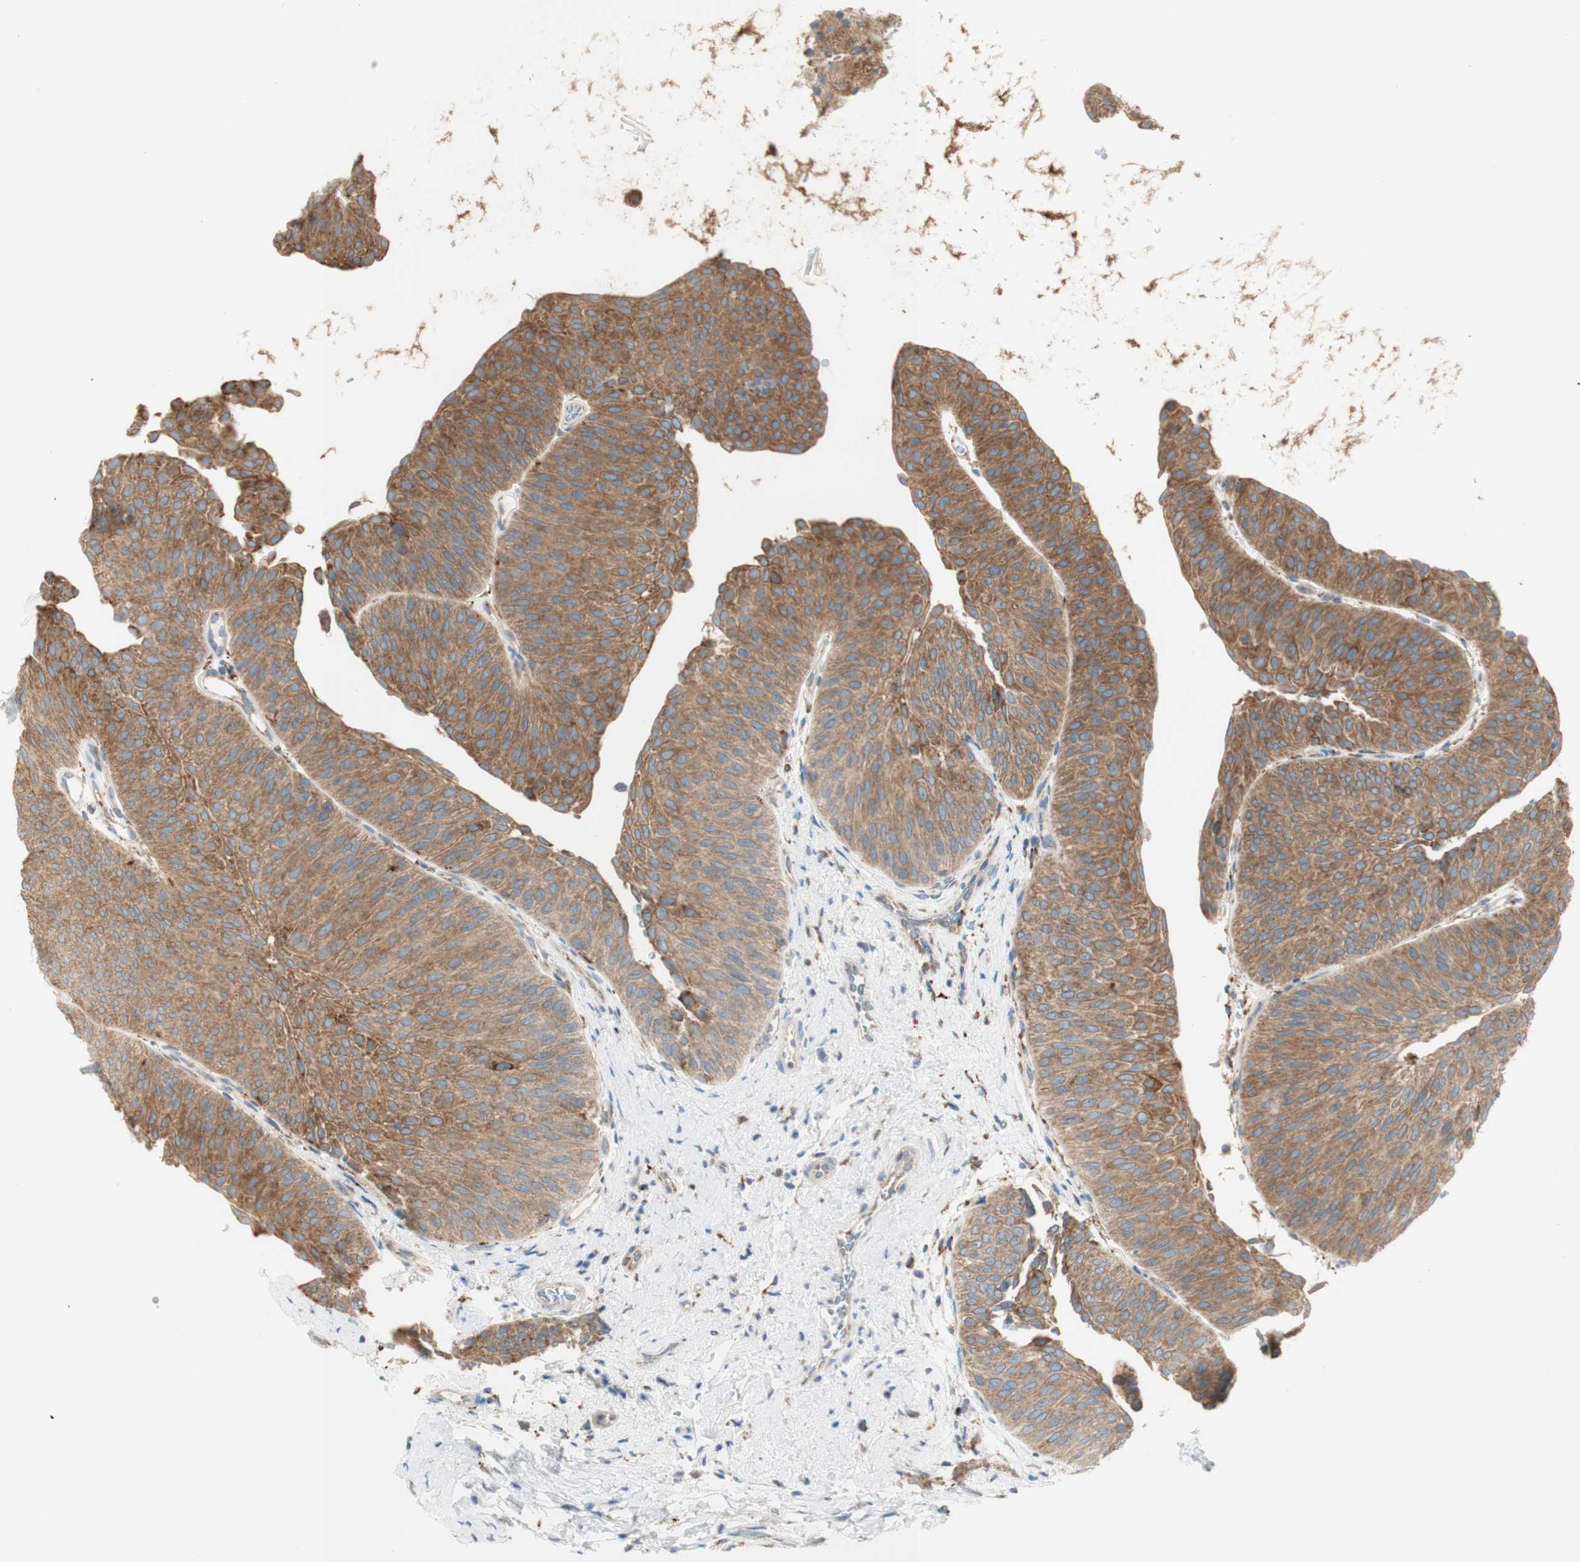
{"staining": {"intensity": "moderate", "quantity": ">75%", "location": "cytoplasmic/membranous"}, "tissue": "urothelial cancer", "cell_type": "Tumor cells", "image_type": "cancer", "snomed": [{"axis": "morphology", "description": "Urothelial carcinoma, Low grade"}, {"axis": "topography", "description": "Urinary bladder"}], "caption": "High-magnification brightfield microscopy of urothelial cancer stained with DAB (3,3'-diaminobenzidine) (brown) and counterstained with hematoxylin (blue). tumor cells exhibit moderate cytoplasmic/membranous positivity is present in about>75% of cells. The protein of interest is stained brown, and the nuclei are stained in blue (DAB (3,3'-diaminobenzidine) IHC with brightfield microscopy, high magnification).", "gene": "MANF", "patient": {"sex": "female", "age": 60}}